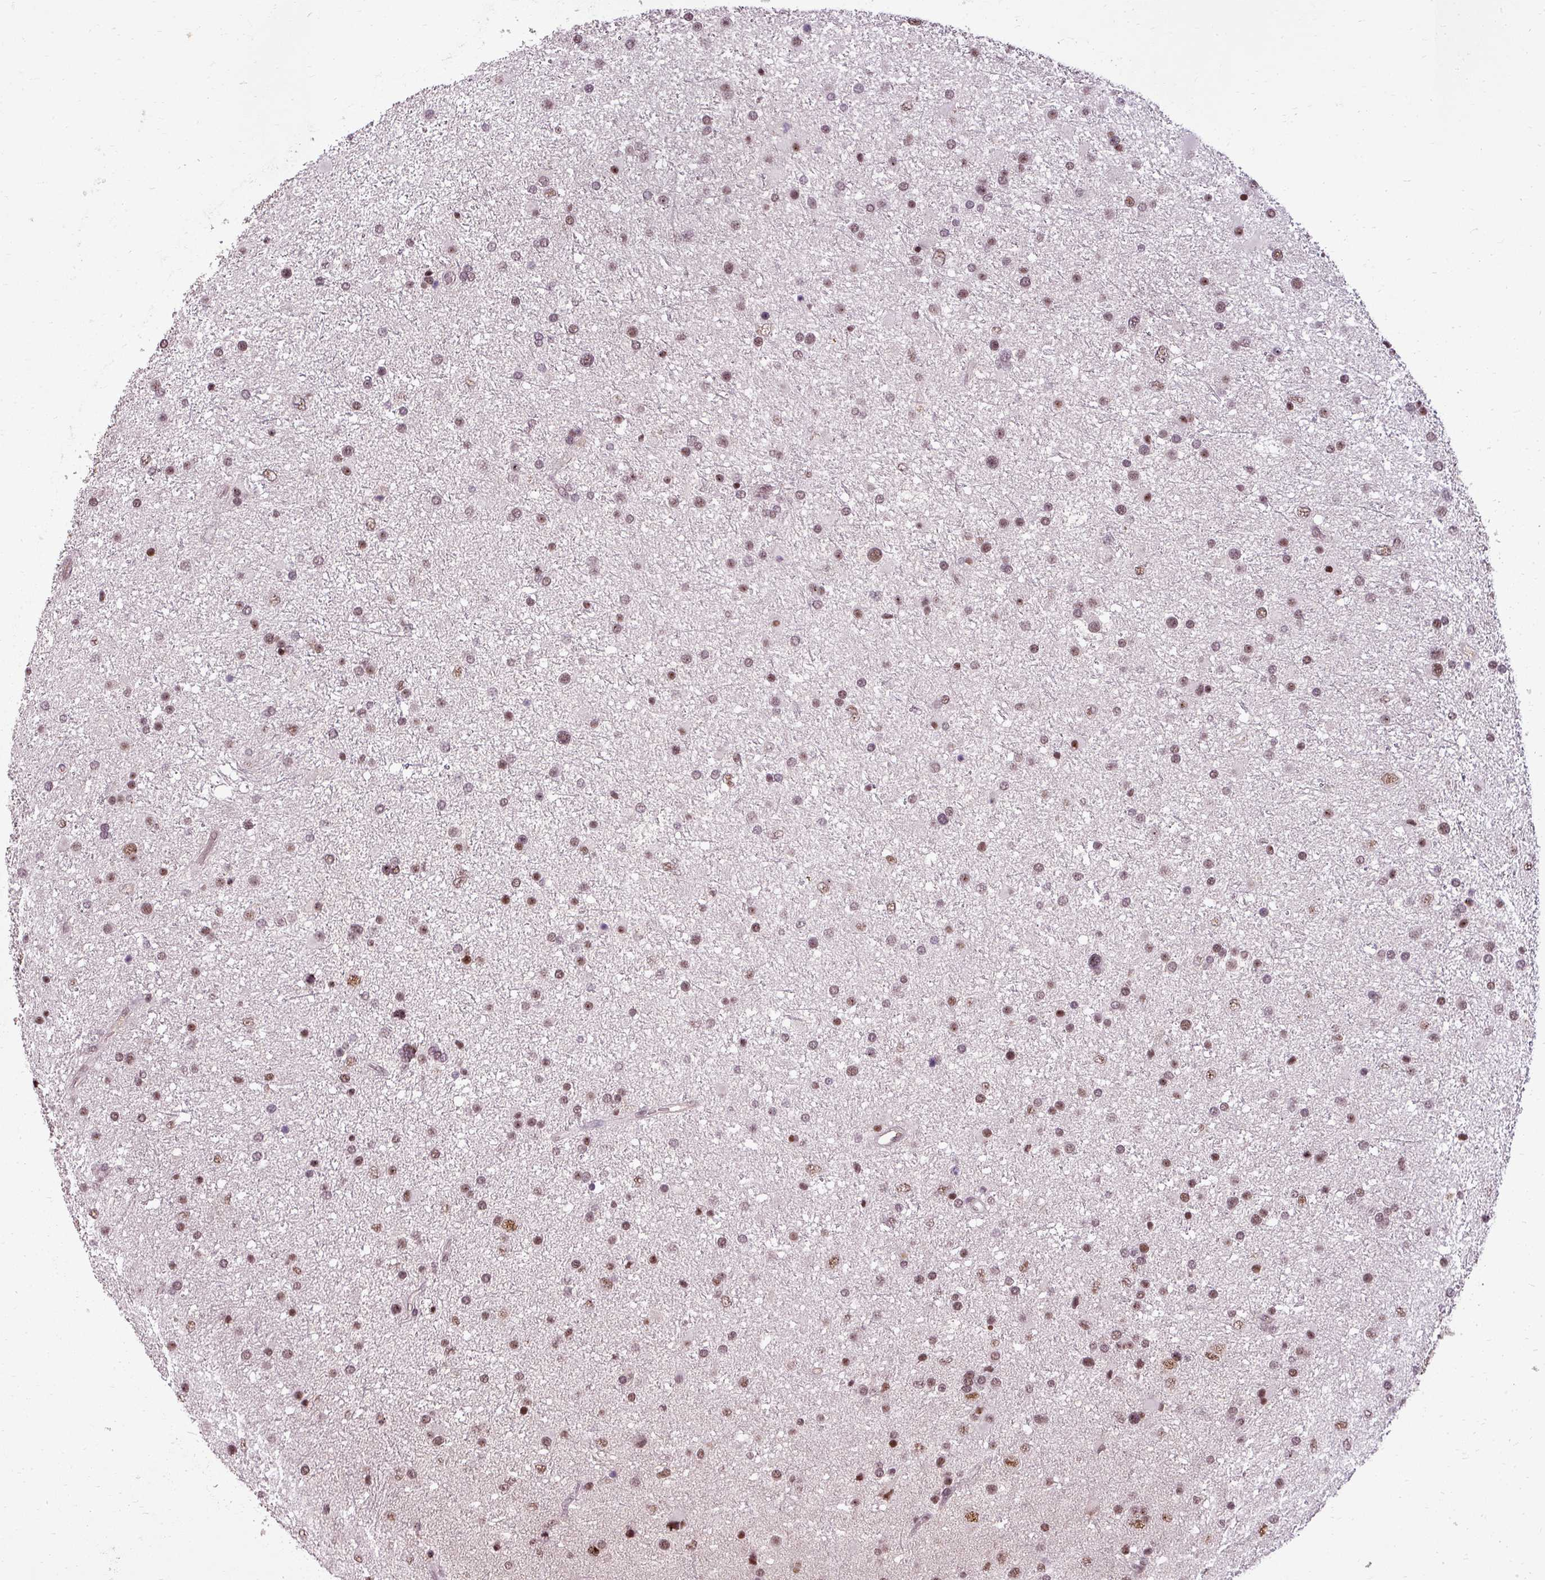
{"staining": {"intensity": "moderate", "quantity": ">75%", "location": "nuclear"}, "tissue": "glioma", "cell_type": "Tumor cells", "image_type": "cancer", "snomed": [{"axis": "morphology", "description": "Glioma, malignant, Low grade"}, {"axis": "topography", "description": "Brain"}], "caption": "Protein staining of malignant glioma (low-grade) tissue displays moderate nuclear staining in about >75% of tumor cells.", "gene": "BCAS3", "patient": {"sex": "female", "age": 32}}